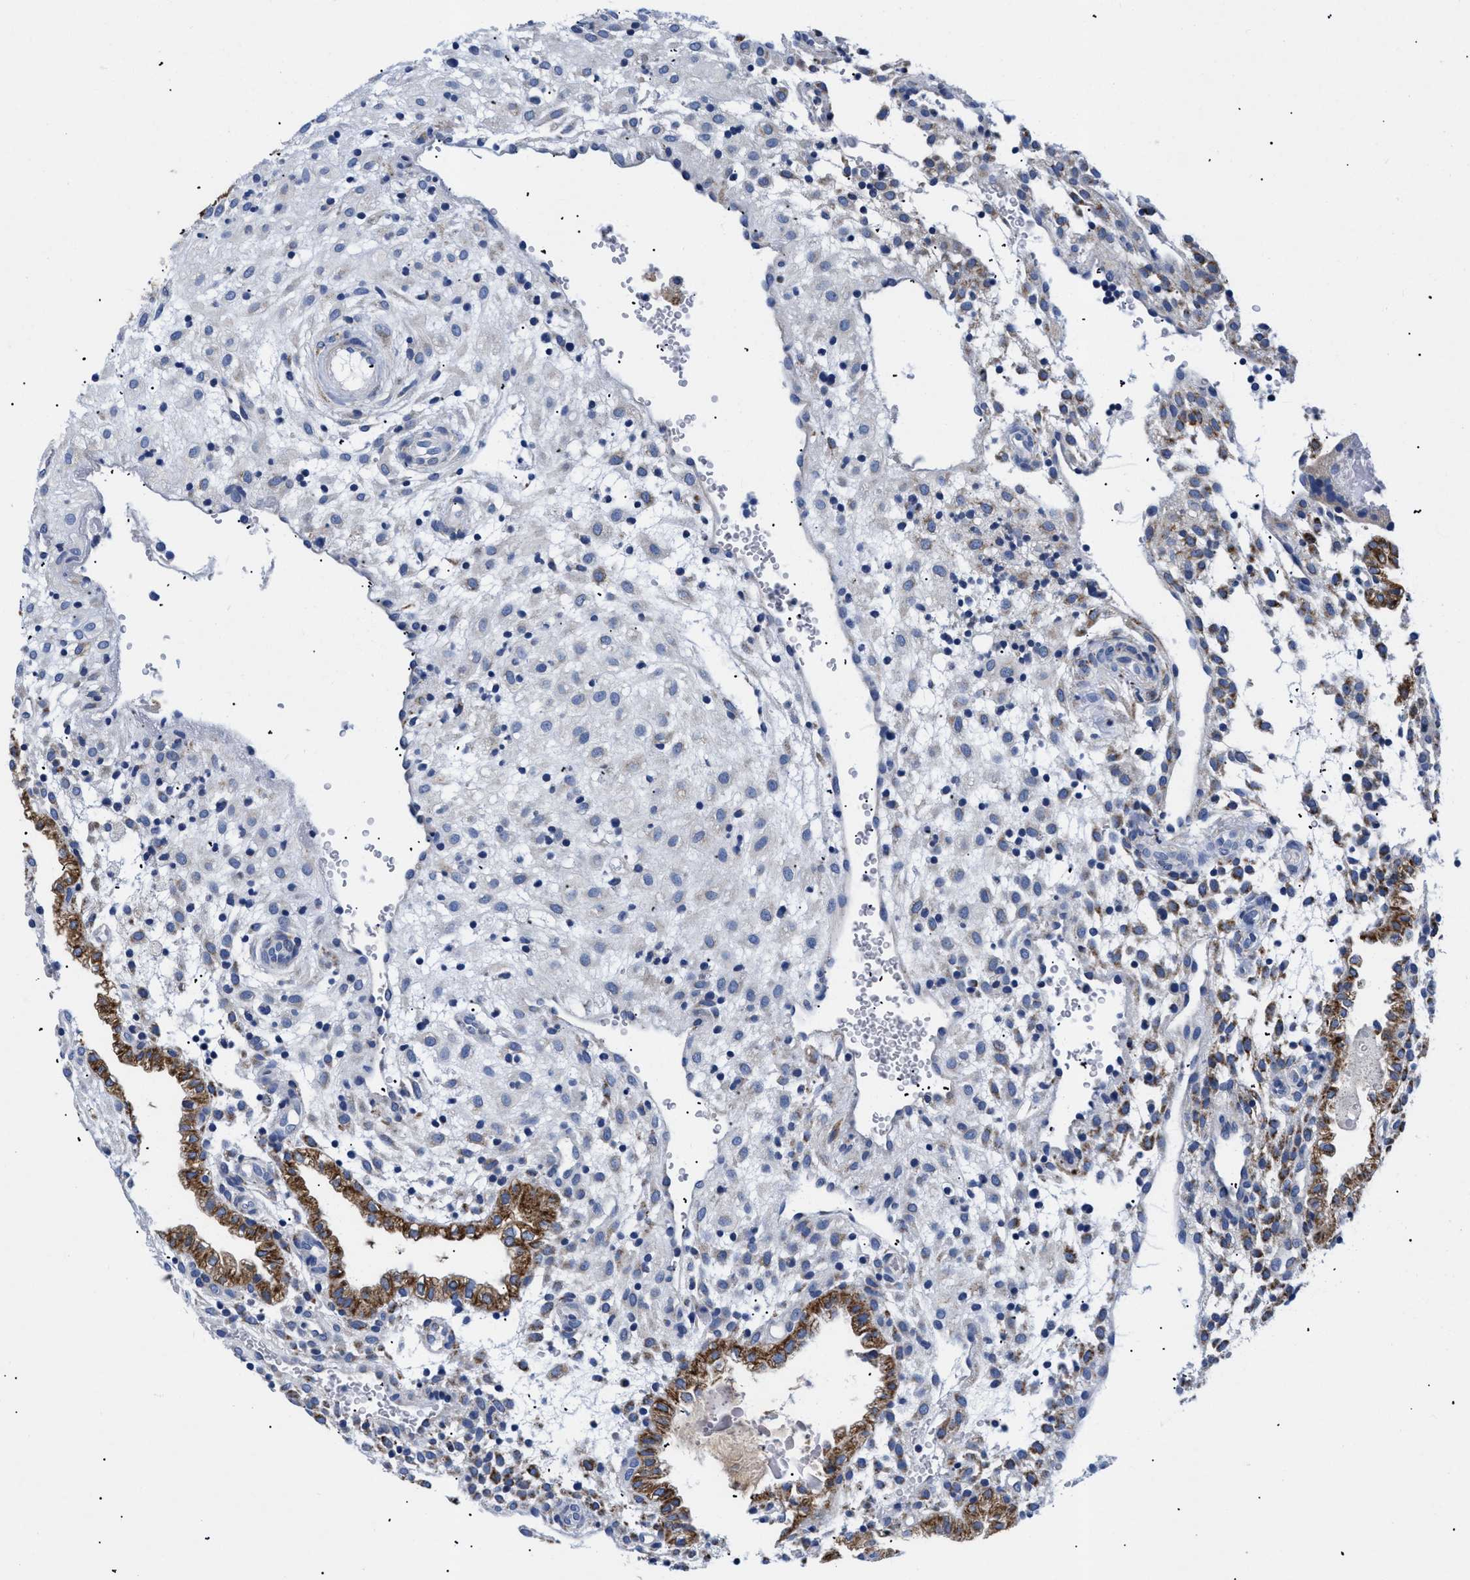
{"staining": {"intensity": "weak", "quantity": "<25%", "location": "cytoplasmic/membranous"}, "tissue": "placenta", "cell_type": "Decidual cells", "image_type": "normal", "snomed": [{"axis": "morphology", "description": "Normal tissue, NOS"}, {"axis": "topography", "description": "Placenta"}], "caption": "Immunohistochemistry photomicrograph of unremarkable placenta stained for a protein (brown), which demonstrates no positivity in decidual cells. (DAB (3,3'-diaminobenzidine) immunohistochemistry with hematoxylin counter stain).", "gene": "GPR149", "patient": {"sex": "female", "age": 18}}